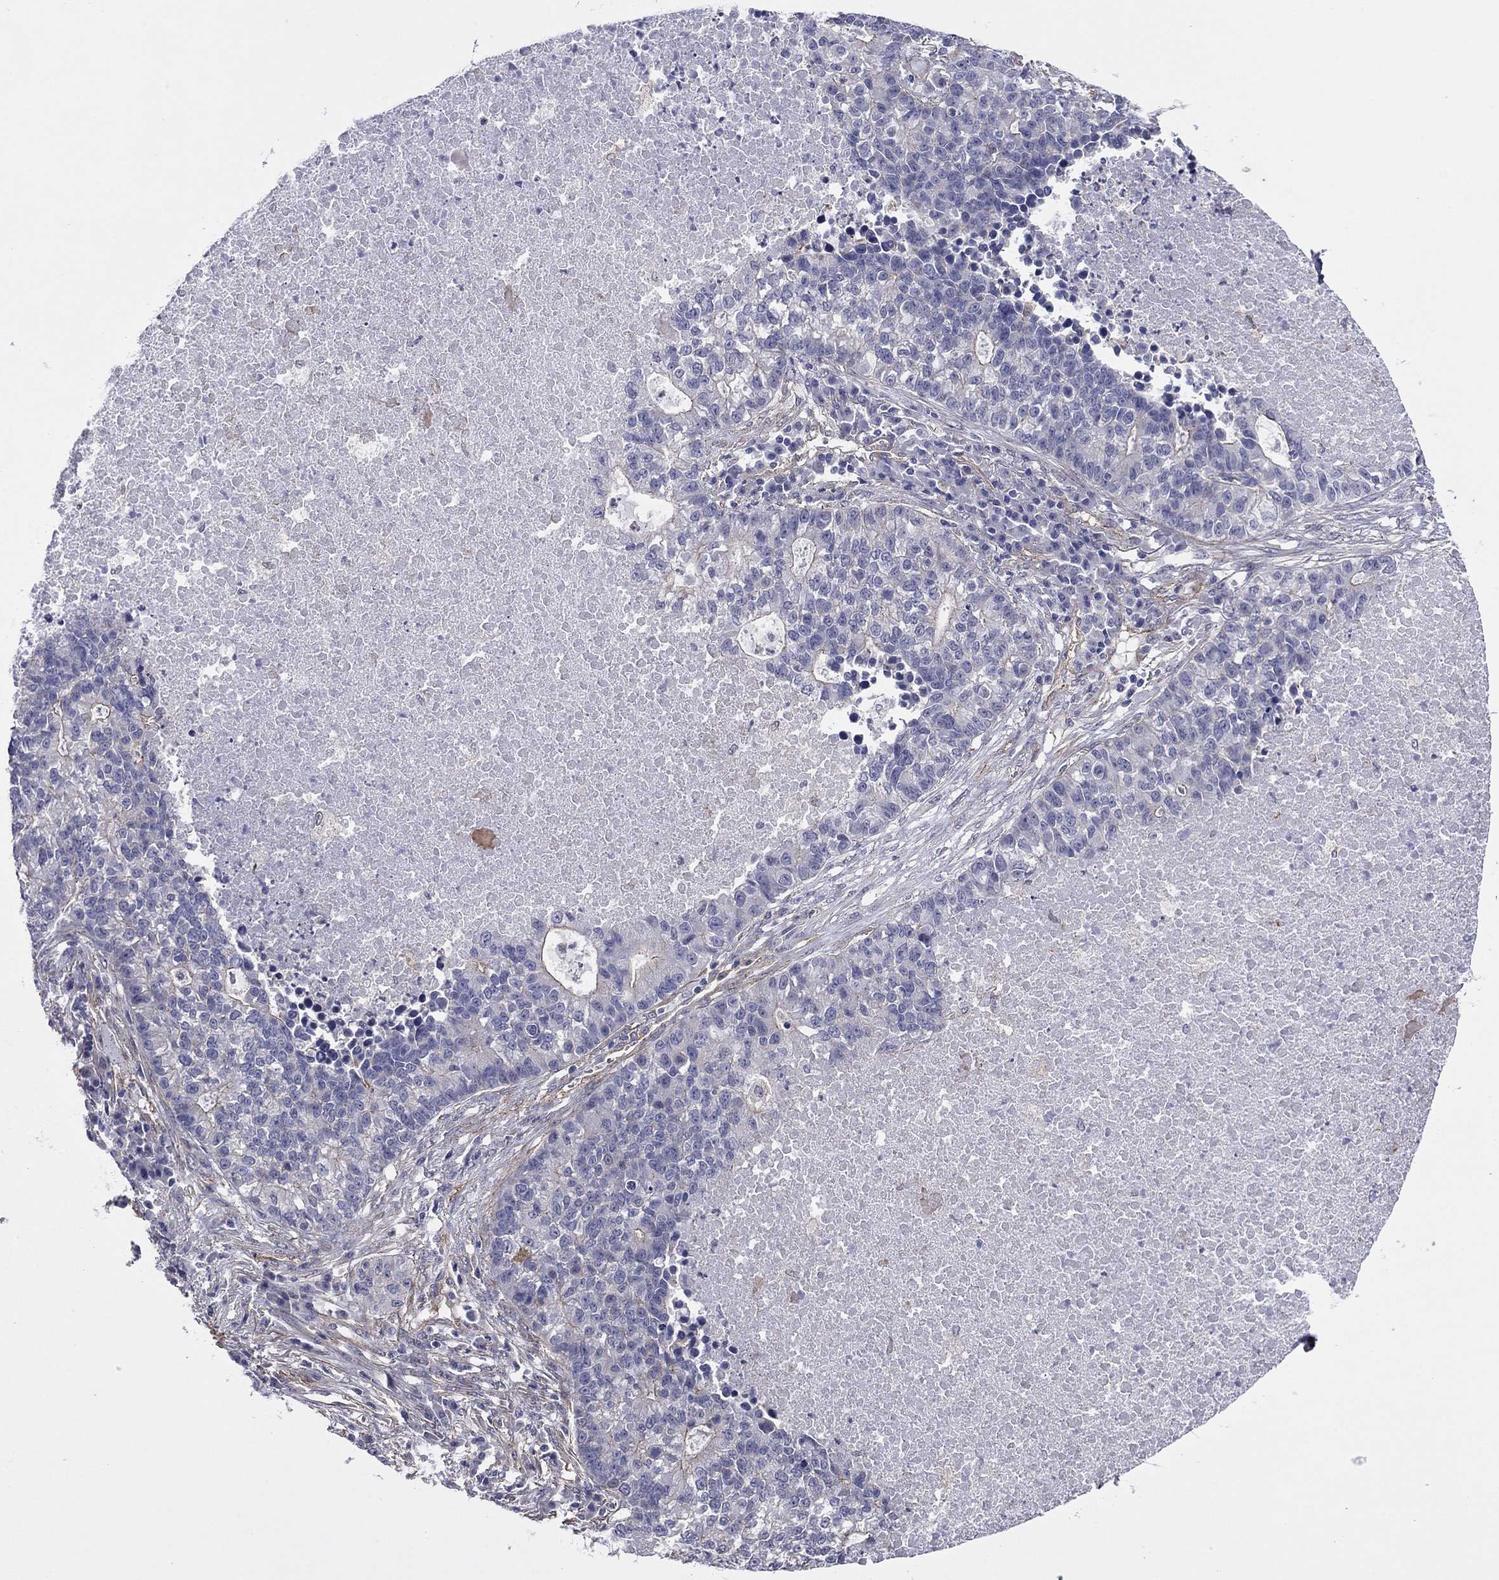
{"staining": {"intensity": "negative", "quantity": "none", "location": "none"}, "tissue": "lung cancer", "cell_type": "Tumor cells", "image_type": "cancer", "snomed": [{"axis": "morphology", "description": "Adenocarcinoma, NOS"}, {"axis": "topography", "description": "Lung"}], "caption": "The histopathology image reveals no significant positivity in tumor cells of adenocarcinoma (lung).", "gene": "TCHH", "patient": {"sex": "male", "age": 57}}